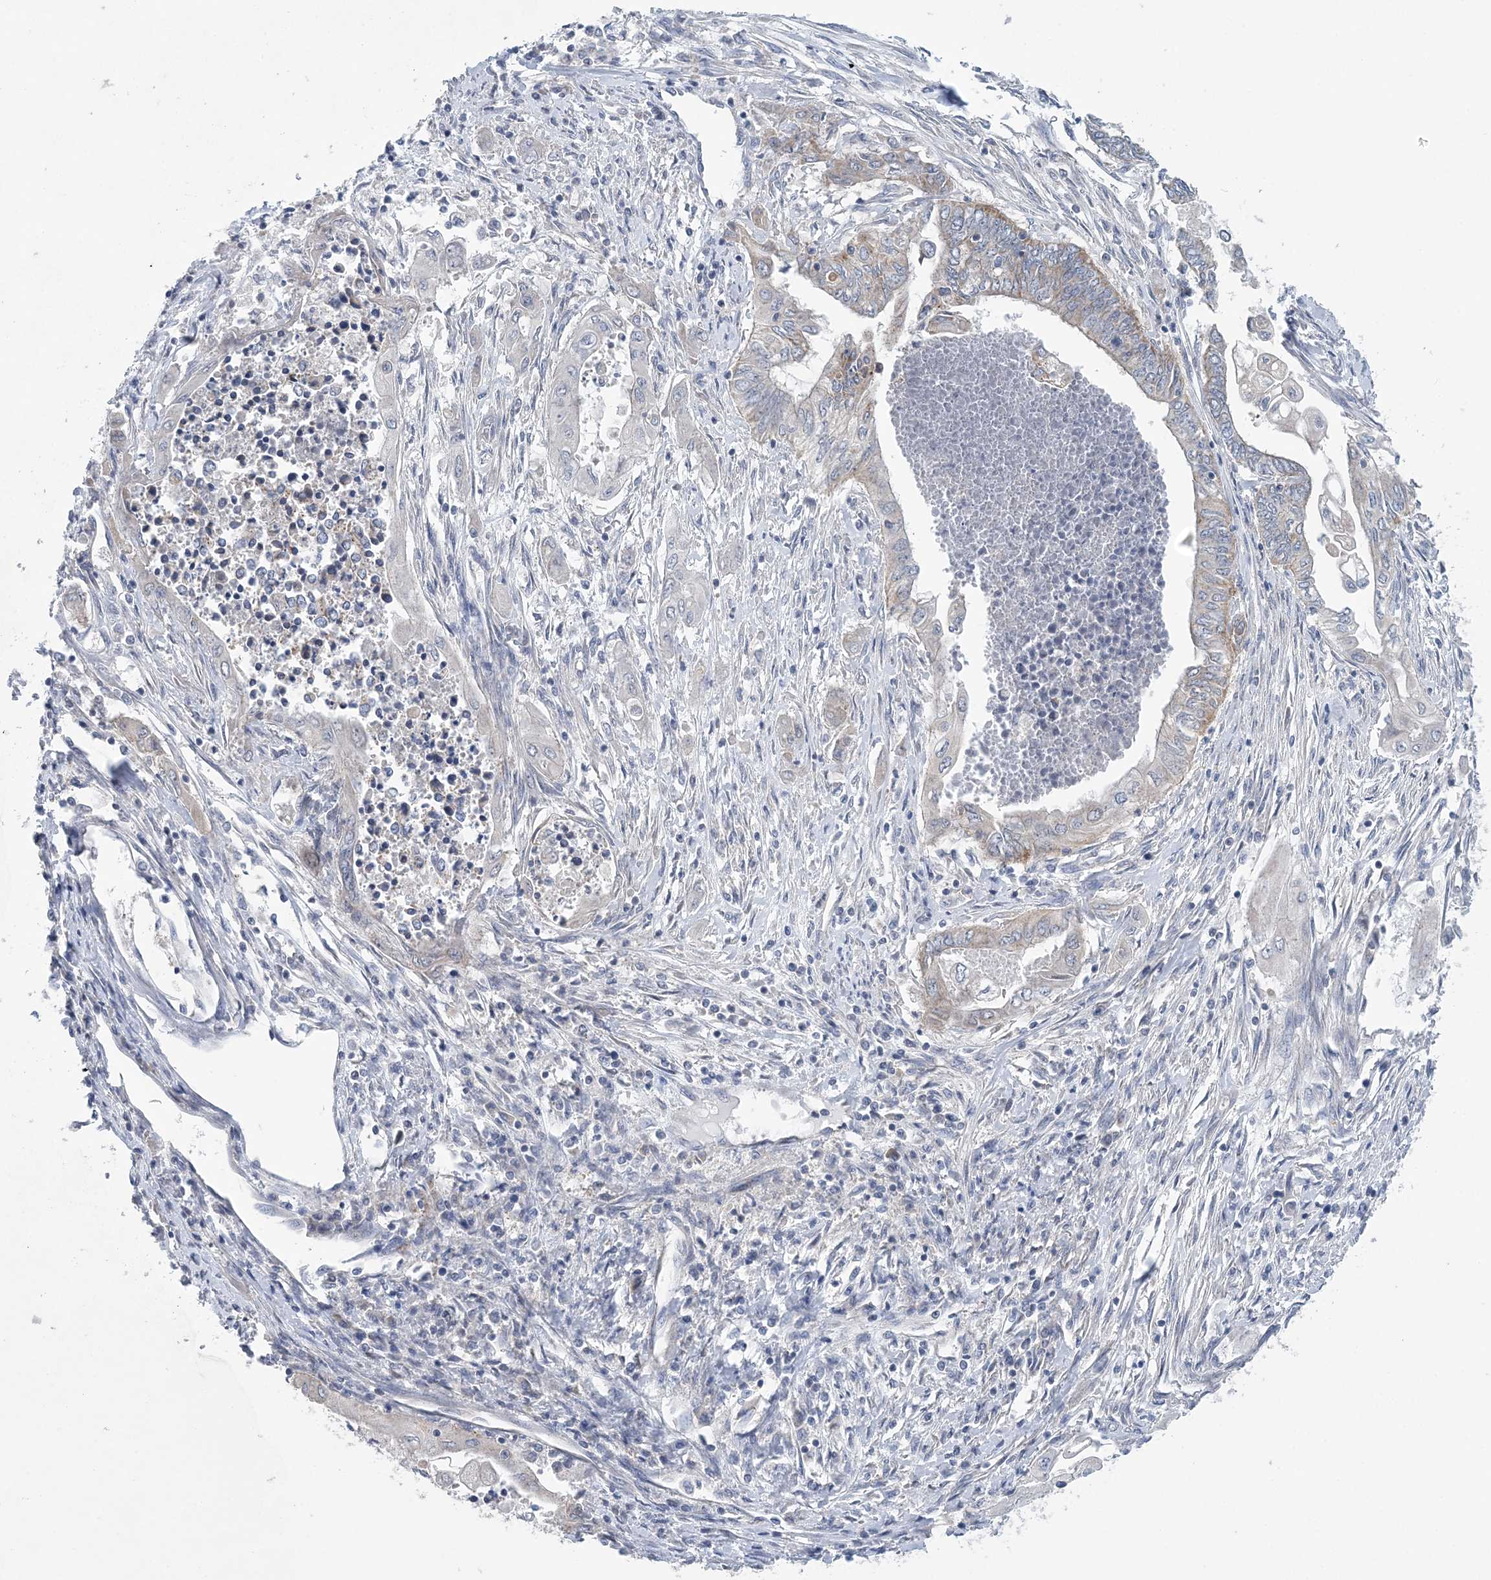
{"staining": {"intensity": "weak", "quantity": "<25%", "location": "cytoplasmic/membranous"}, "tissue": "endometrial cancer", "cell_type": "Tumor cells", "image_type": "cancer", "snomed": [{"axis": "morphology", "description": "Adenocarcinoma, NOS"}, {"axis": "topography", "description": "Uterus"}, {"axis": "topography", "description": "Endometrium"}], "caption": "Tumor cells show no significant protein staining in adenocarcinoma (endometrial). (DAB (3,3'-diaminobenzidine) IHC, high magnification).", "gene": "COPE", "patient": {"sex": "female", "age": 70}}